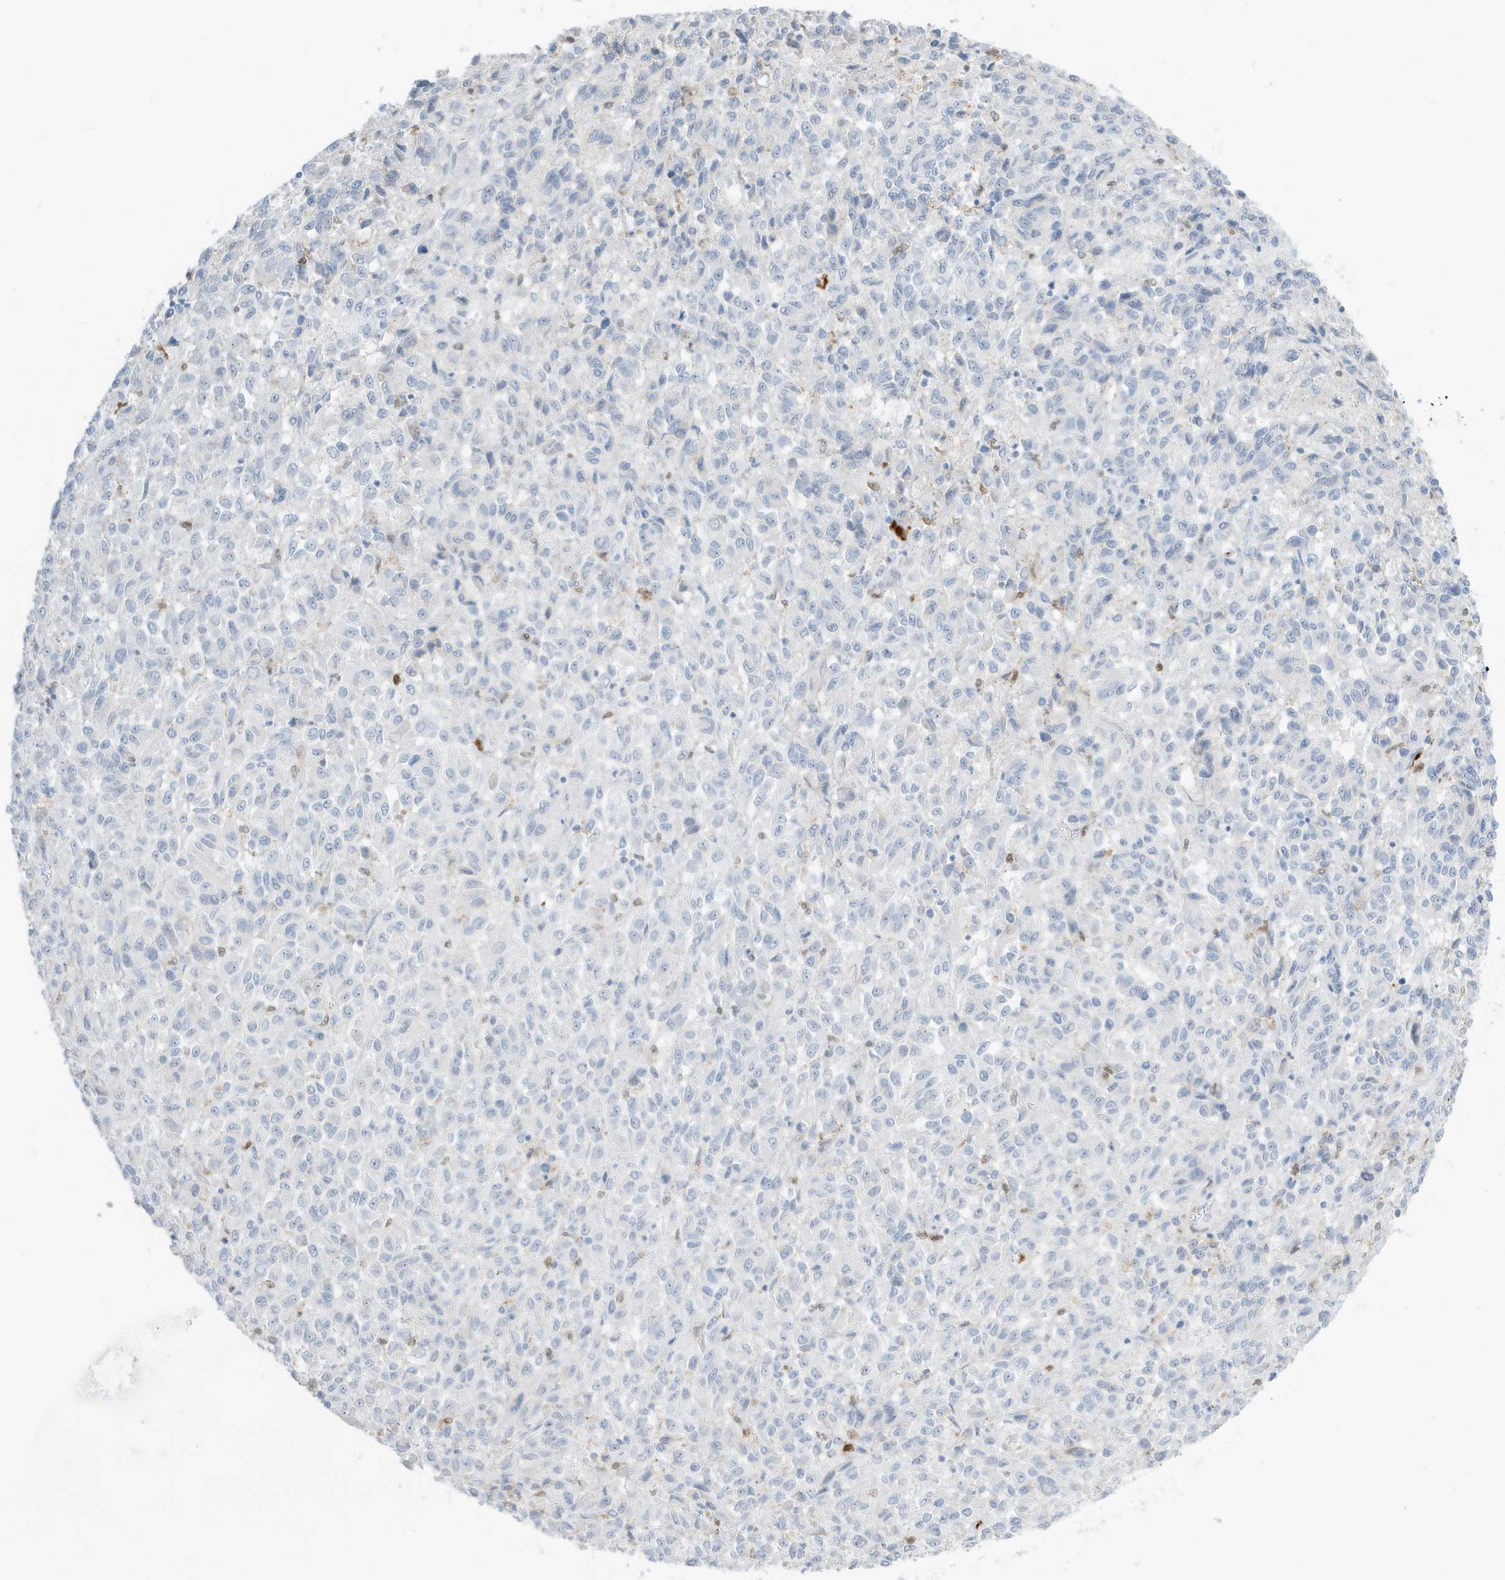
{"staining": {"intensity": "negative", "quantity": "none", "location": "none"}, "tissue": "melanoma", "cell_type": "Tumor cells", "image_type": "cancer", "snomed": [{"axis": "morphology", "description": "Malignant melanoma, Metastatic site"}, {"axis": "topography", "description": "Lung"}], "caption": "High power microscopy micrograph of an immunohistochemistry (IHC) histopathology image of malignant melanoma (metastatic site), revealing no significant staining in tumor cells.", "gene": "GCA", "patient": {"sex": "male", "age": 64}}